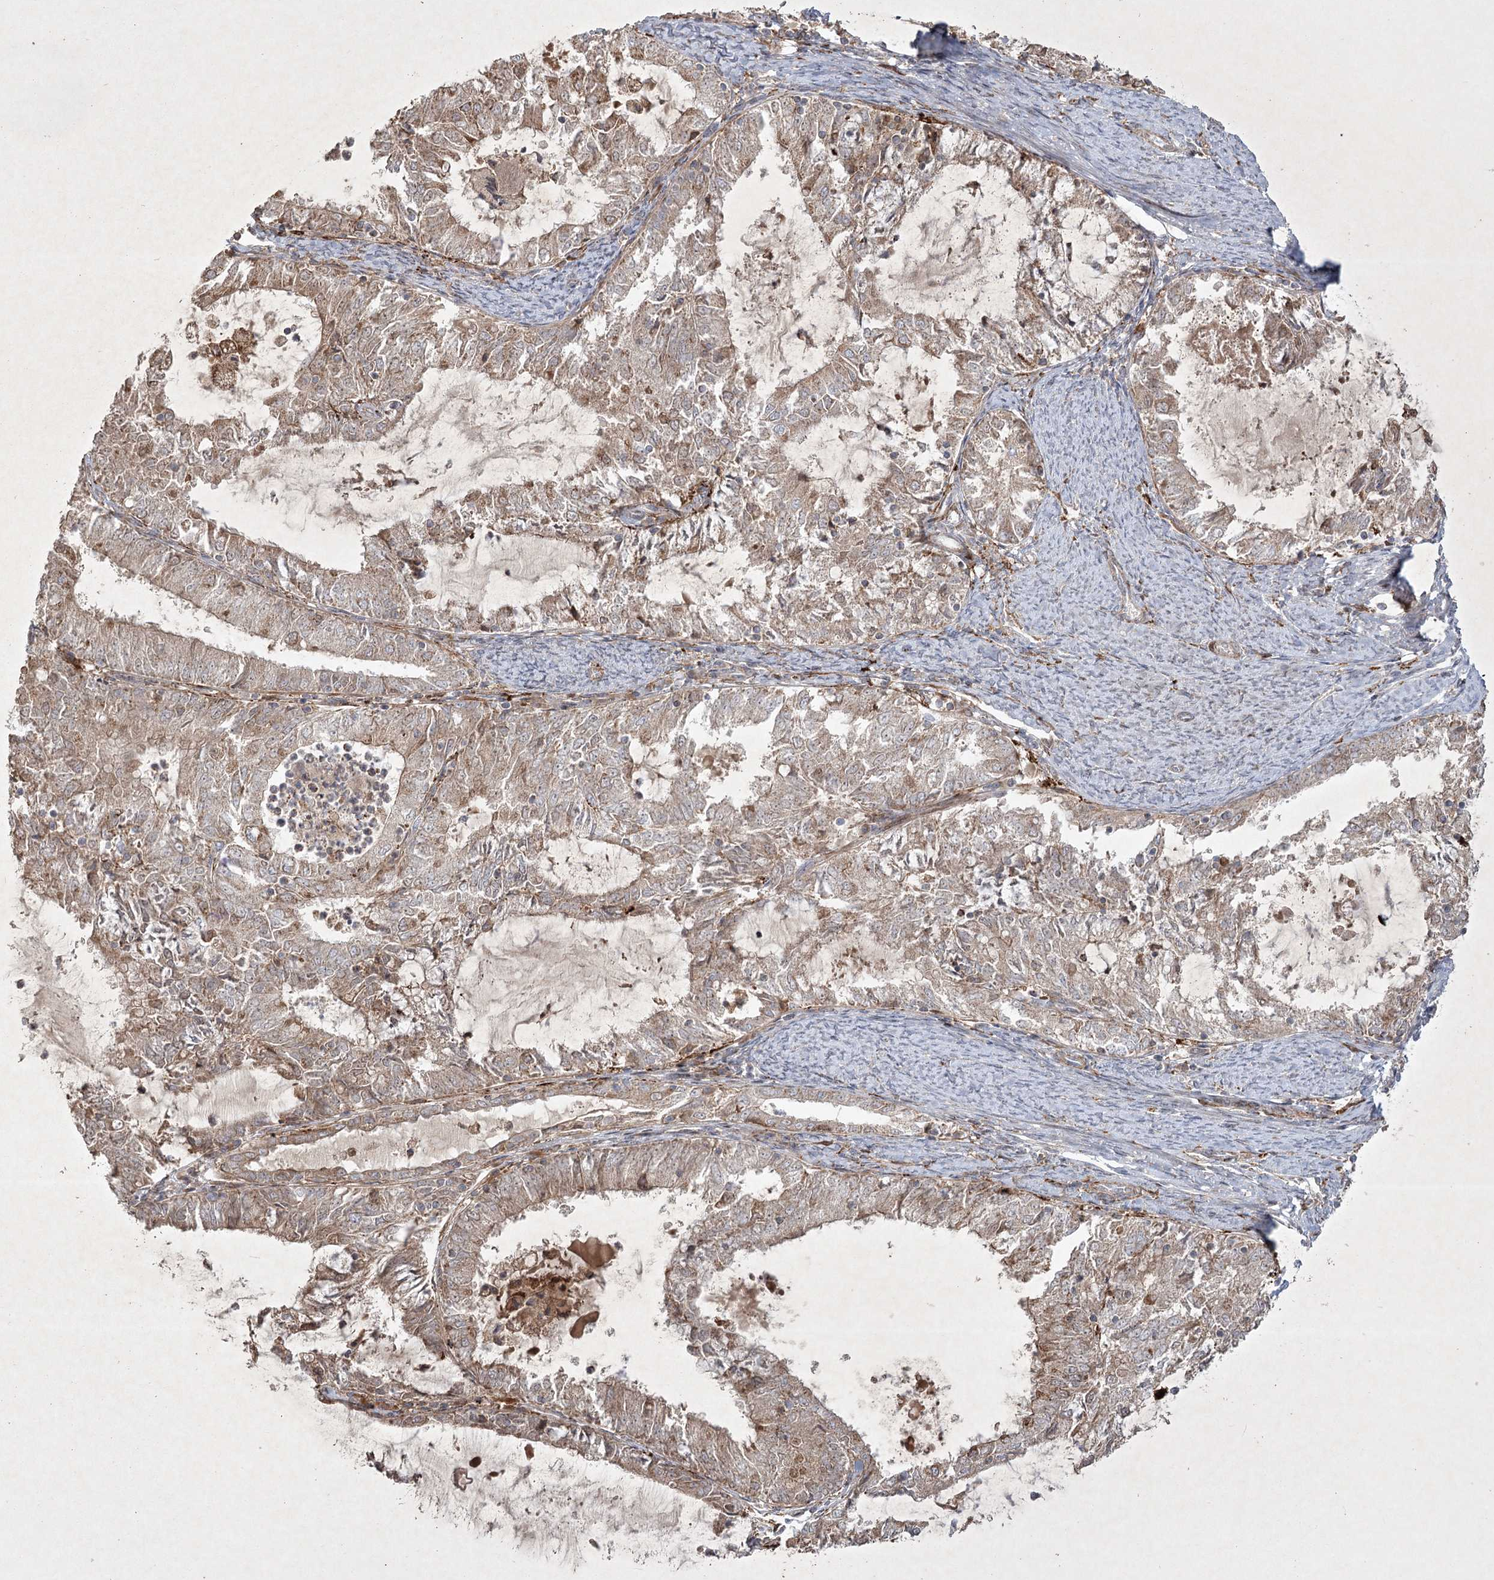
{"staining": {"intensity": "moderate", "quantity": ">75%", "location": "cytoplasmic/membranous"}, "tissue": "endometrial cancer", "cell_type": "Tumor cells", "image_type": "cancer", "snomed": [{"axis": "morphology", "description": "Adenocarcinoma, NOS"}, {"axis": "topography", "description": "Endometrium"}], "caption": "A high-resolution micrograph shows IHC staining of endometrial adenocarcinoma, which reveals moderate cytoplasmic/membranous positivity in approximately >75% of tumor cells. The staining is performed using DAB brown chromogen to label protein expression. The nuclei are counter-stained blue using hematoxylin.", "gene": "KBTBD4", "patient": {"sex": "female", "age": 57}}